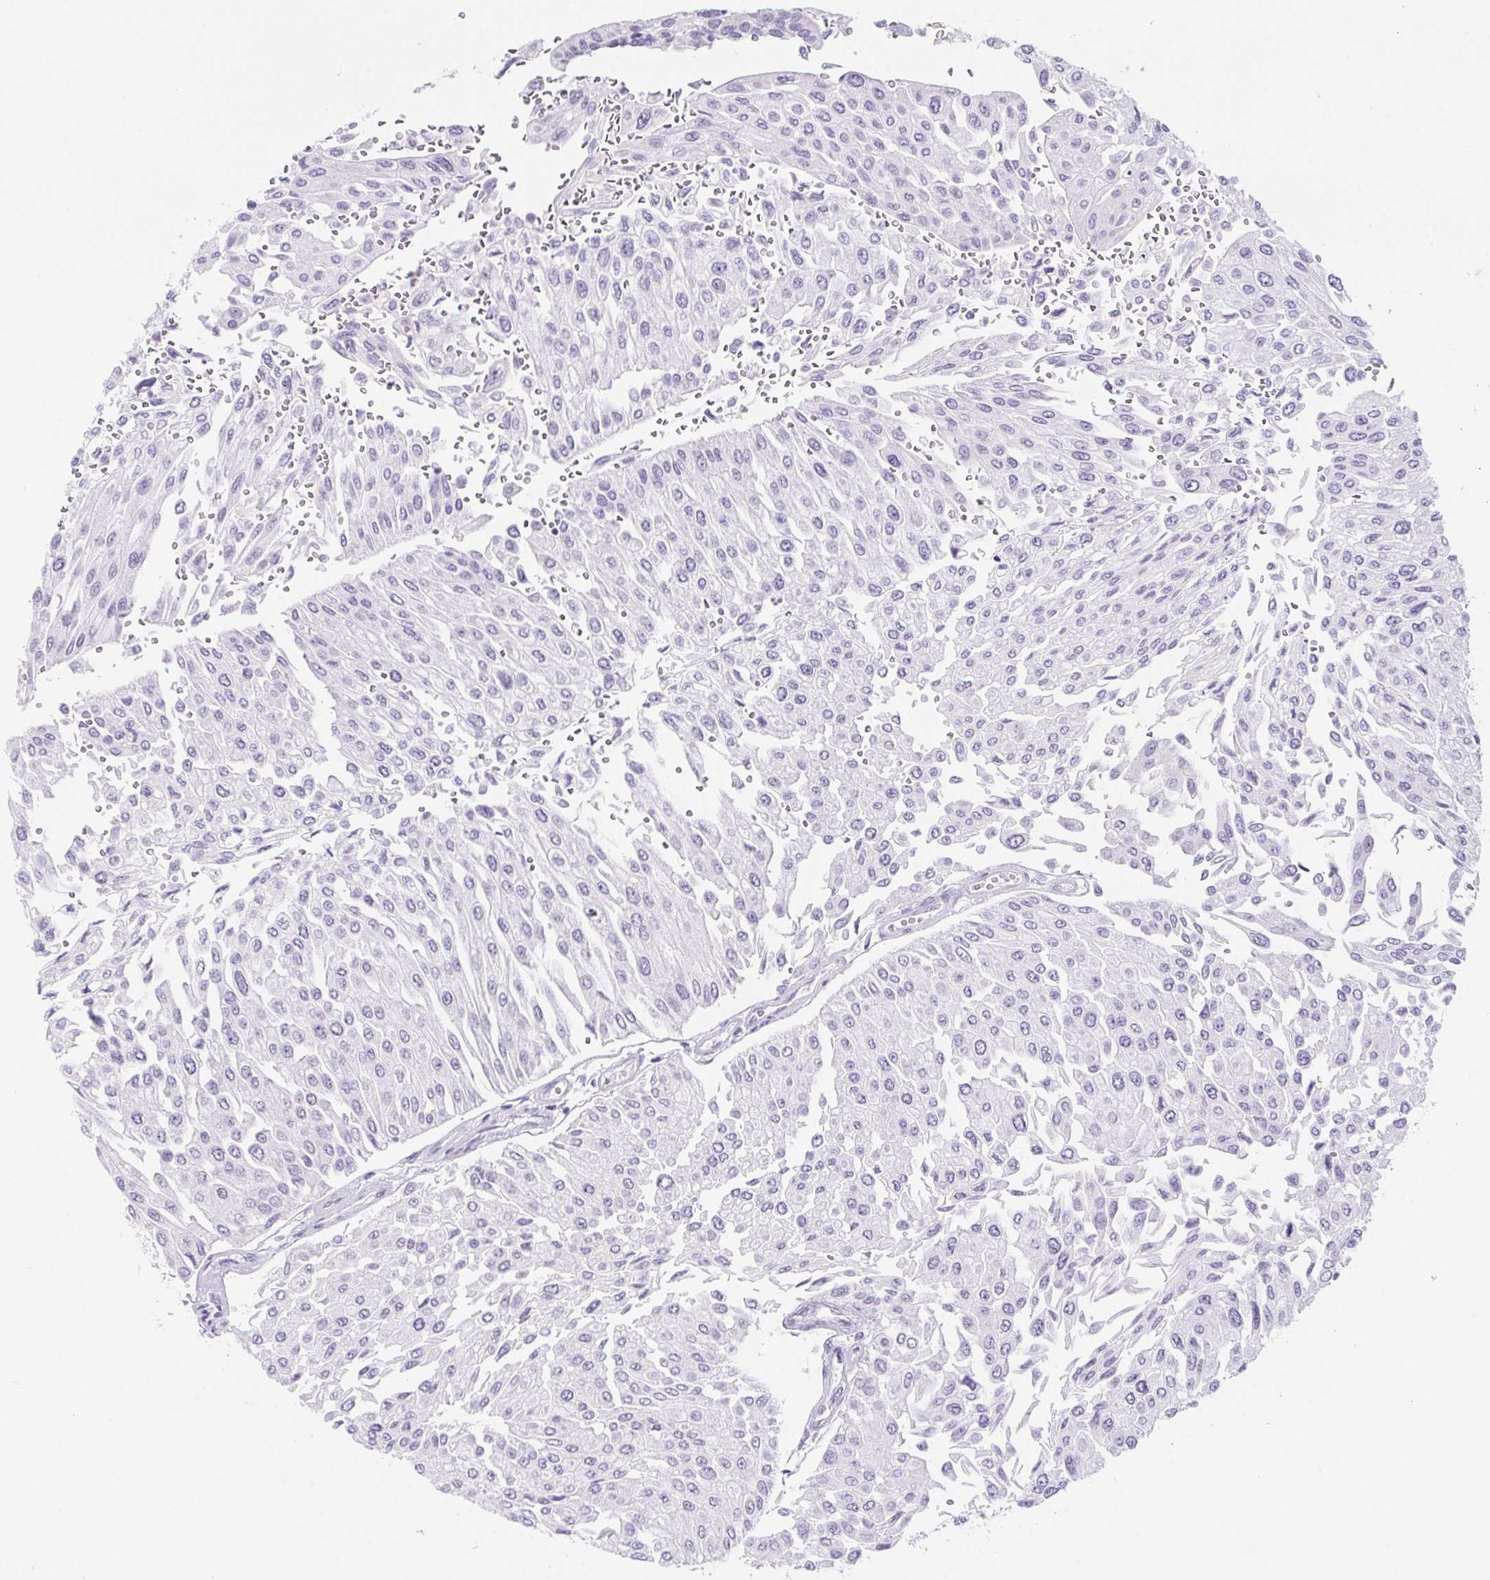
{"staining": {"intensity": "negative", "quantity": "none", "location": "none"}, "tissue": "urothelial cancer", "cell_type": "Tumor cells", "image_type": "cancer", "snomed": [{"axis": "morphology", "description": "Urothelial carcinoma, NOS"}, {"axis": "topography", "description": "Urinary bladder"}], "caption": "A micrograph of human urothelial cancer is negative for staining in tumor cells.", "gene": "CYP21A2", "patient": {"sex": "male", "age": 67}}